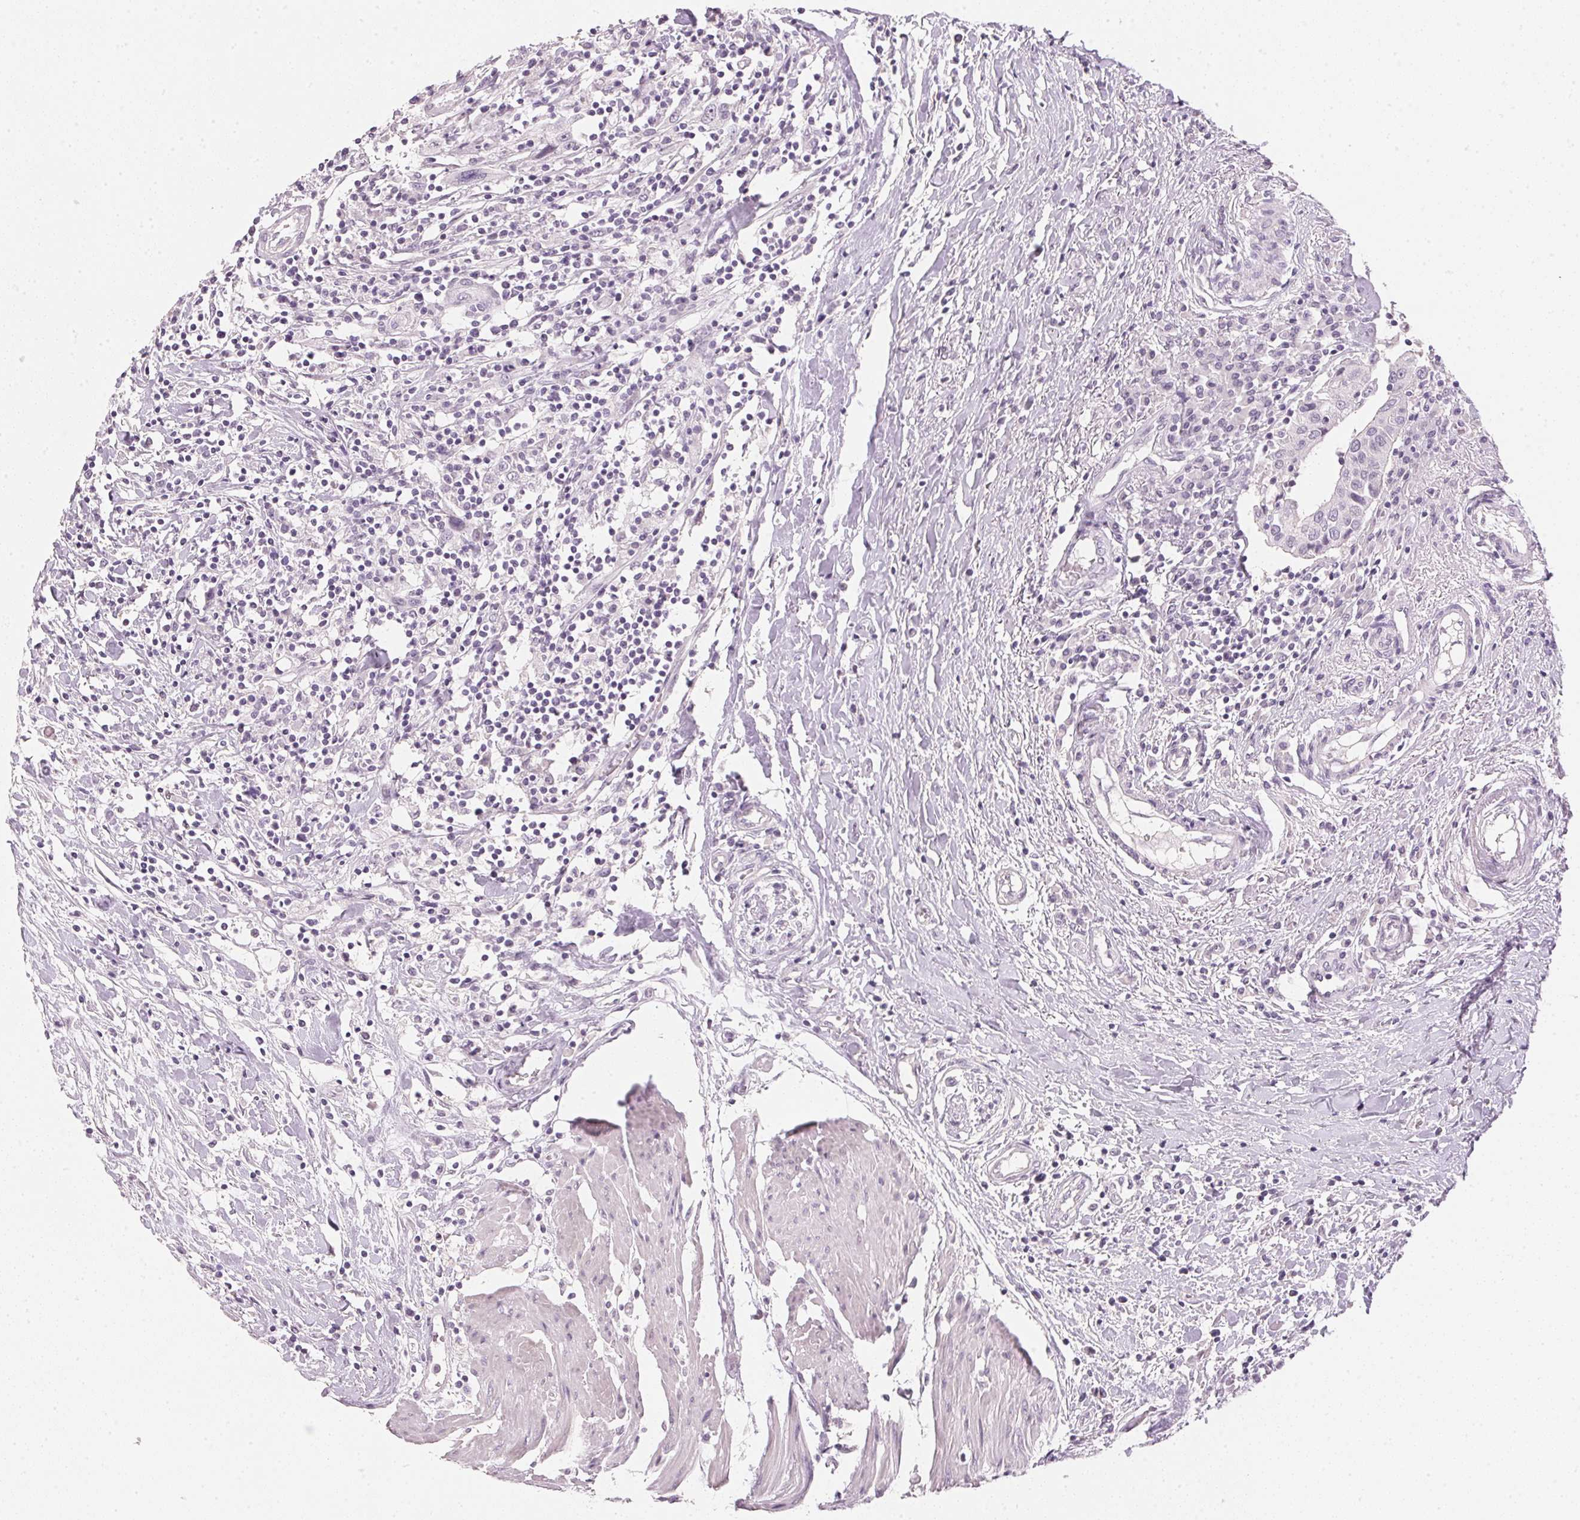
{"staining": {"intensity": "negative", "quantity": "none", "location": "none"}, "tissue": "urothelial cancer", "cell_type": "Tumor cells", "image_type": "cancer", "snomed": [{"axis": "morphology", "description": "Urothelial carcinoma, High grade"}, {"axis": "topography", "description": "Urinary bladder"}], "caption": "A micrograph of urothelial carcinoma (high-grade) stained for a protein exhibits no brown staining in tumor cells.", "gene": "IGFBP1", "patient": {"sex": "male", "age": 61}}